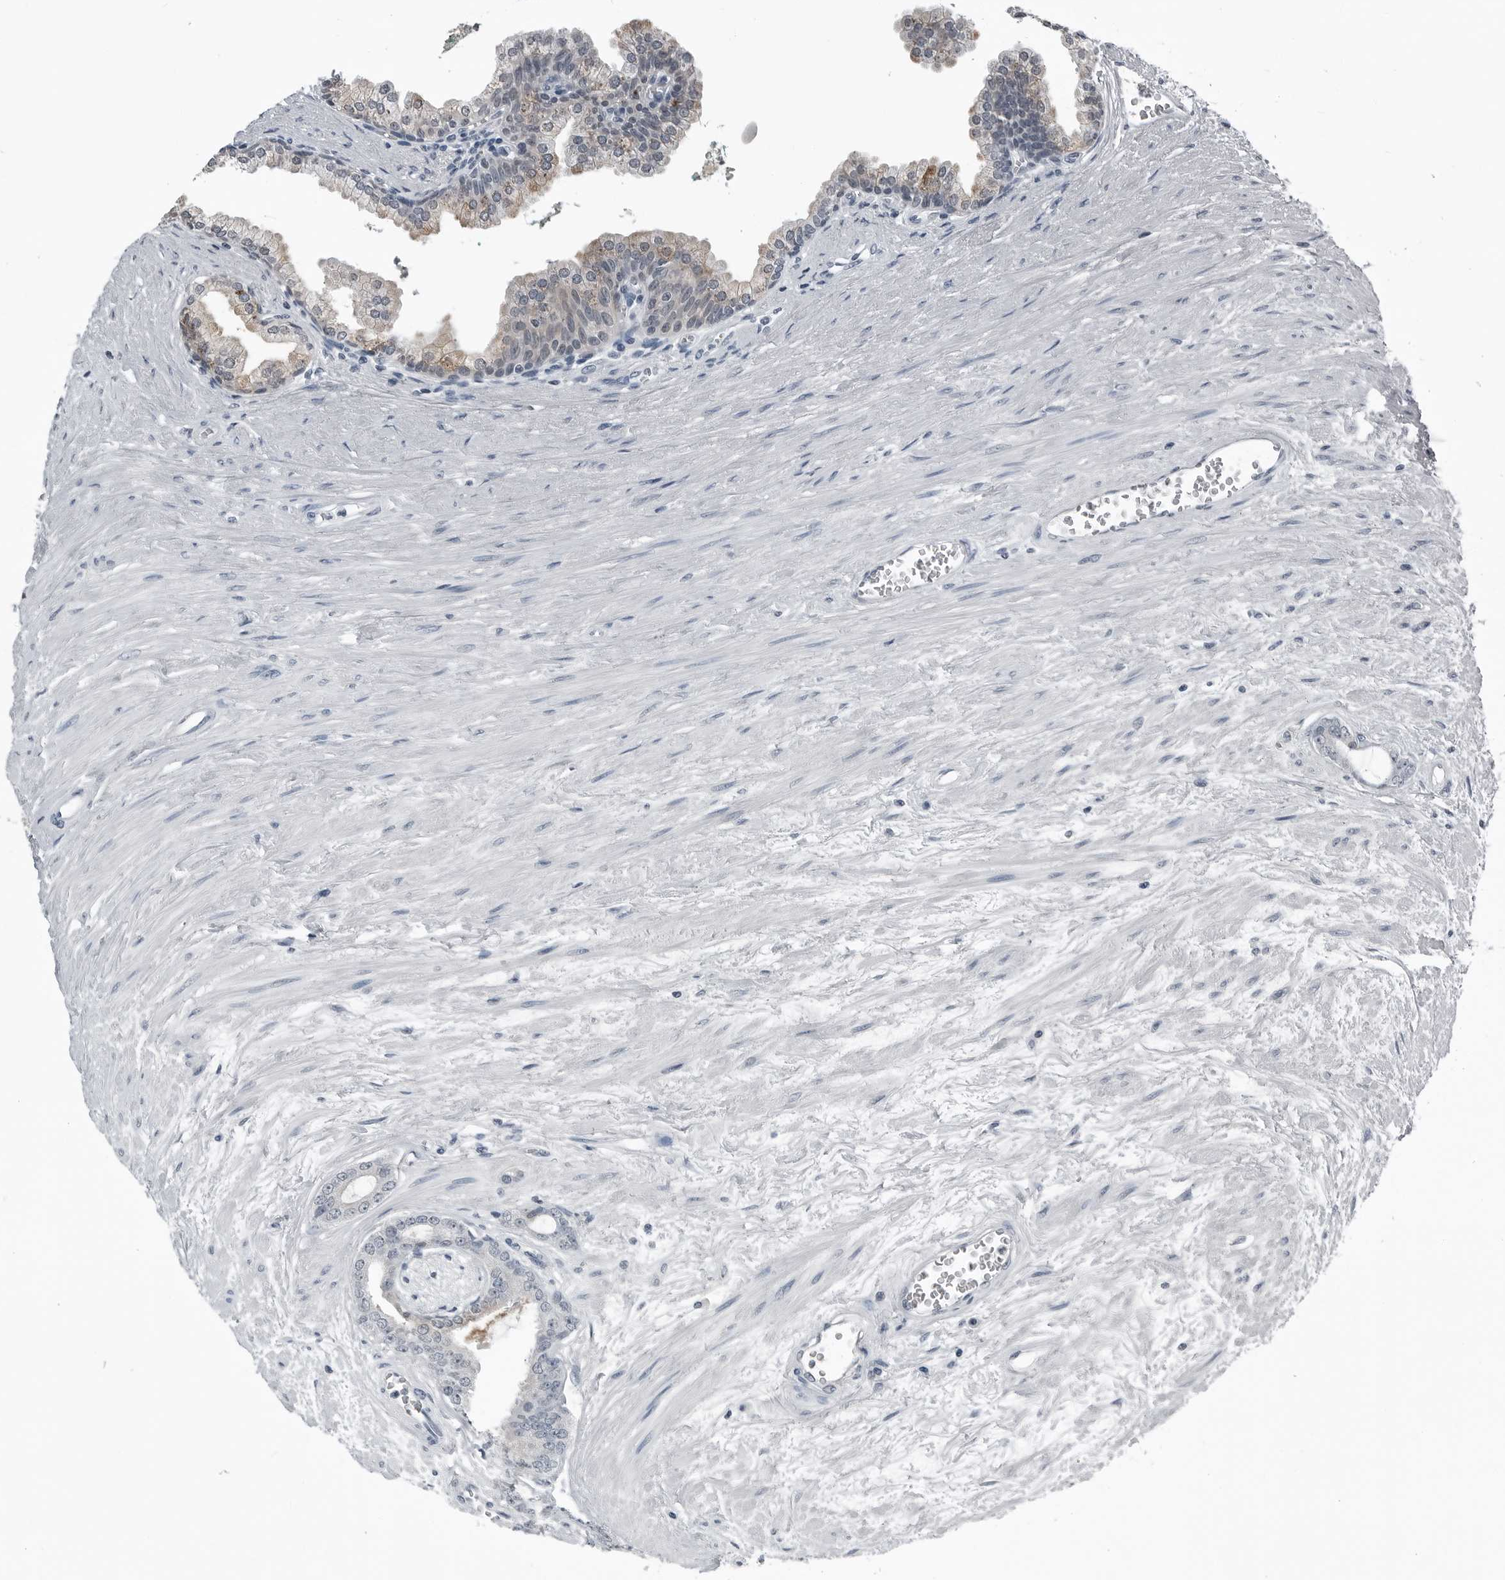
{"staining": {"intensity": "negative", "quantity": "none", "location": "none"}, "tissue": "prostate cancer", "cell_type": "Tumor cells", "image_type": "cancer", "snomed": [{"axis": "morphology", "description": "Adenocarcinoma, Low grade"}, {"axis": "topography", "description": "Prostate"}], "caption": "Human prostate cancer stained for a protein using immunohistochemistry shows no staining in tumor cells.", "gene": "SPINK1", "patient": {"sex": "male", "age": 60}}